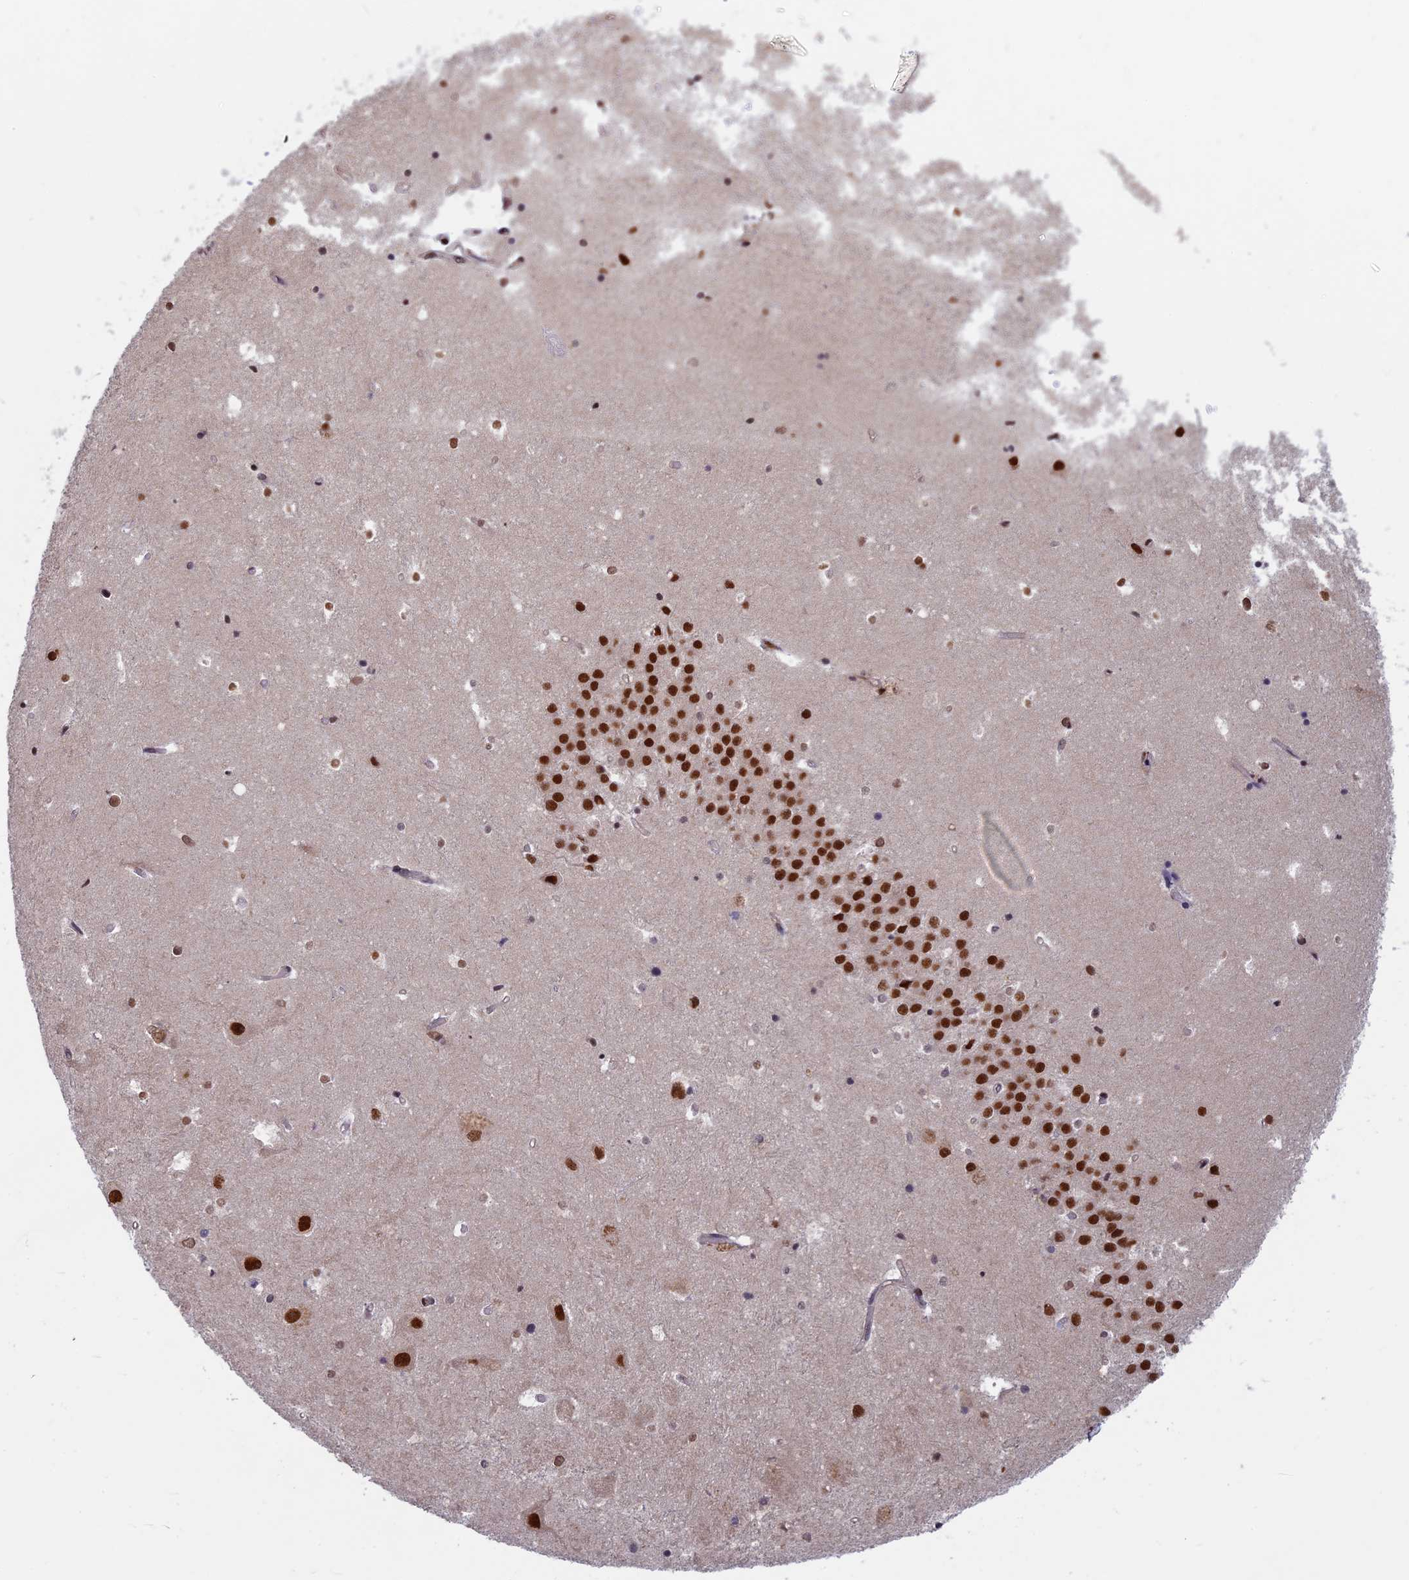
{"staining": {"intensity": "strong", "quantity": "<25%", "location": "nuclear"}, "tissue": "hippocampus", "cell_type": "Glial cells", "image_type": "normal", "snomed": [{"axis": "morphology", "description": "Normal tissue, NOS"}, {"axis": "topography", "description": "Hippocampus"}], "caption": "About <25% of glial cells in benign hippocampus exhibit strong nuclear protein staining as visualized by brown immunohistochemical staining.", "gene": "SPIRE1", "patient": {"sex": "female", "age": 52}}